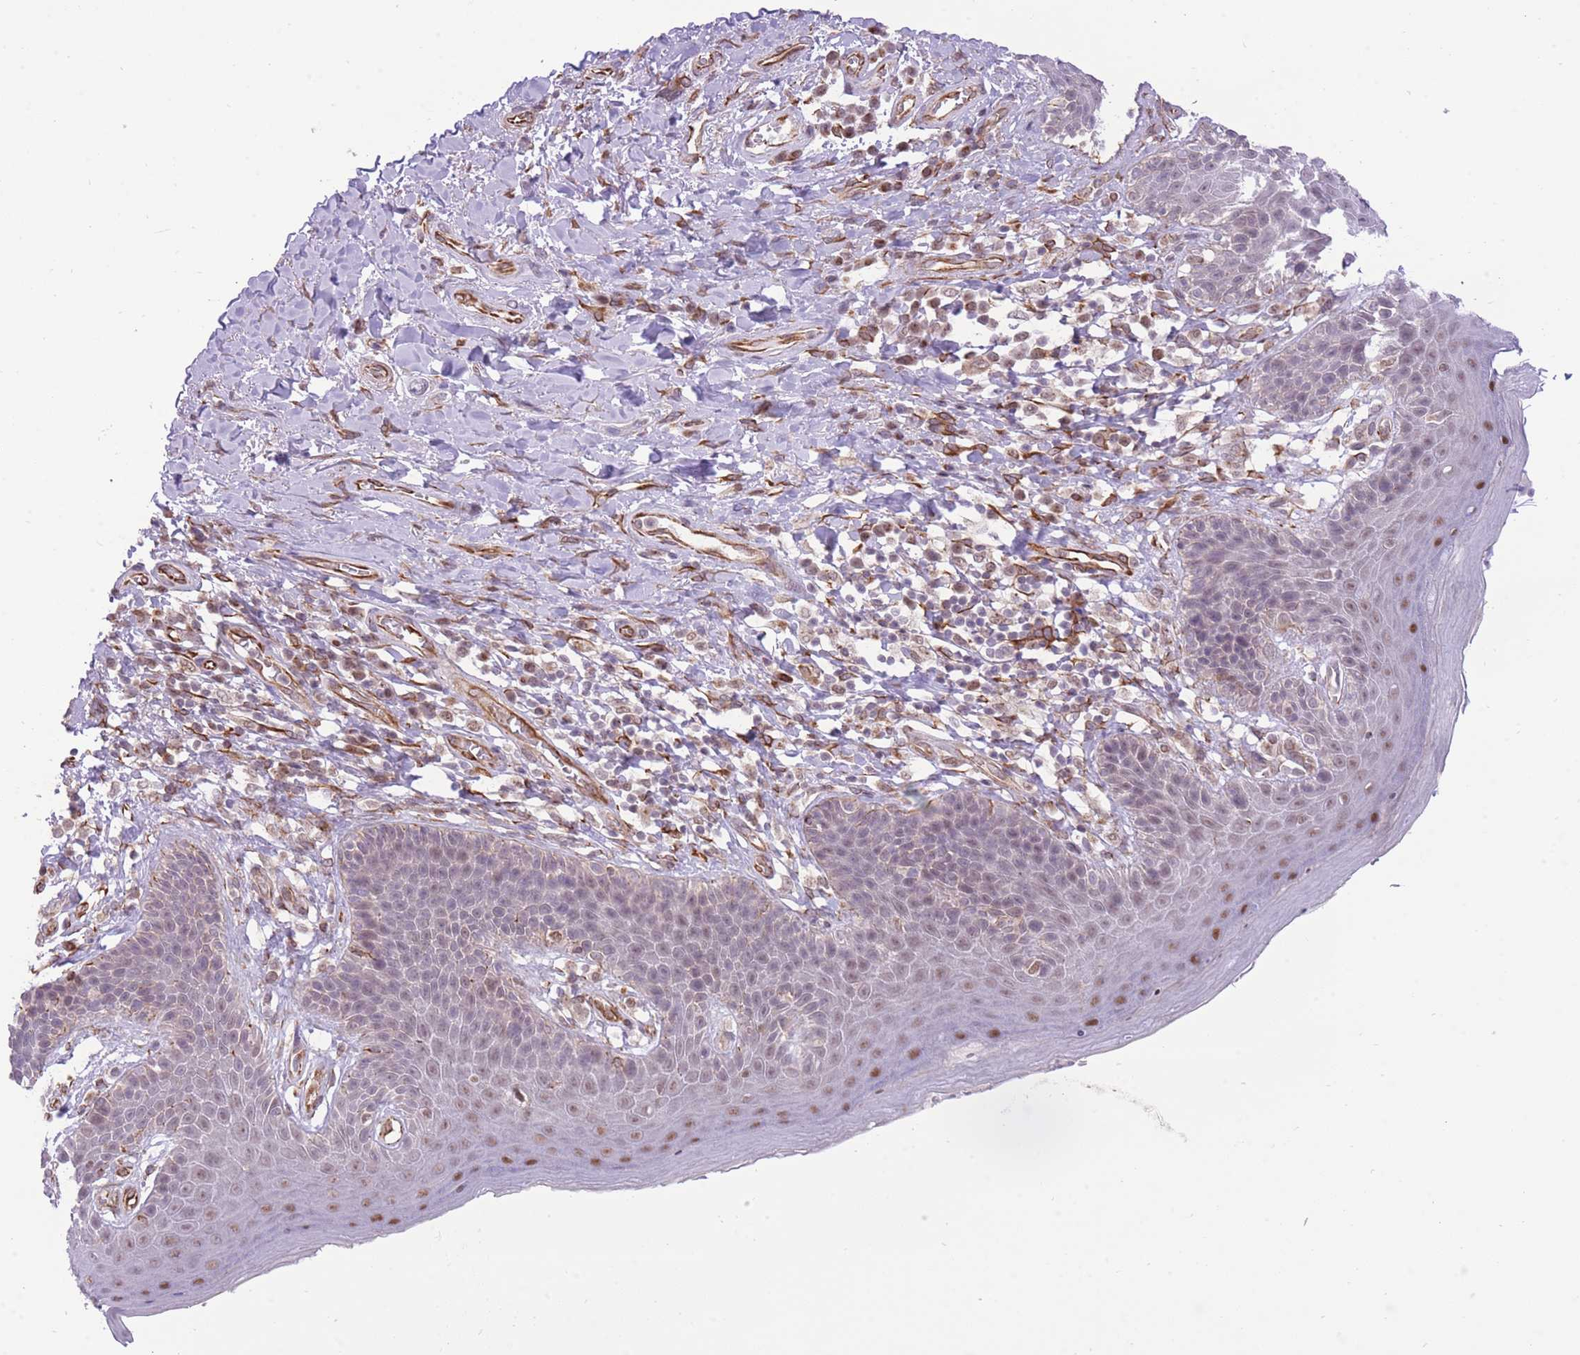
{"staining": {"intensity": "moderate", "quantity": "<25%", "location": "nuclear"}, "tissue": "skin", "cell_type": "Epidermal cells", "image_type": "normal", "snomed": [{"axis": "morphology", "description": "Normal tissue, NOS"}, {"axis": "topography", "description": "Anal"}], "caption": "High-magnification brightfield microscopy of normal skin stained with DAB (brown) and counterstained with hematoxylin (blue). epidermal cells exhibit moderate nuclear staining is present in approximately<25% of cells. (Stains: DAB (3,3'-diaminobenzidine) in brown, nuclei in blue, Microscopy: brightfield microscopy at high magnification).", "gene": "ELL", "patient": {"sex": "female", "age": 89}}